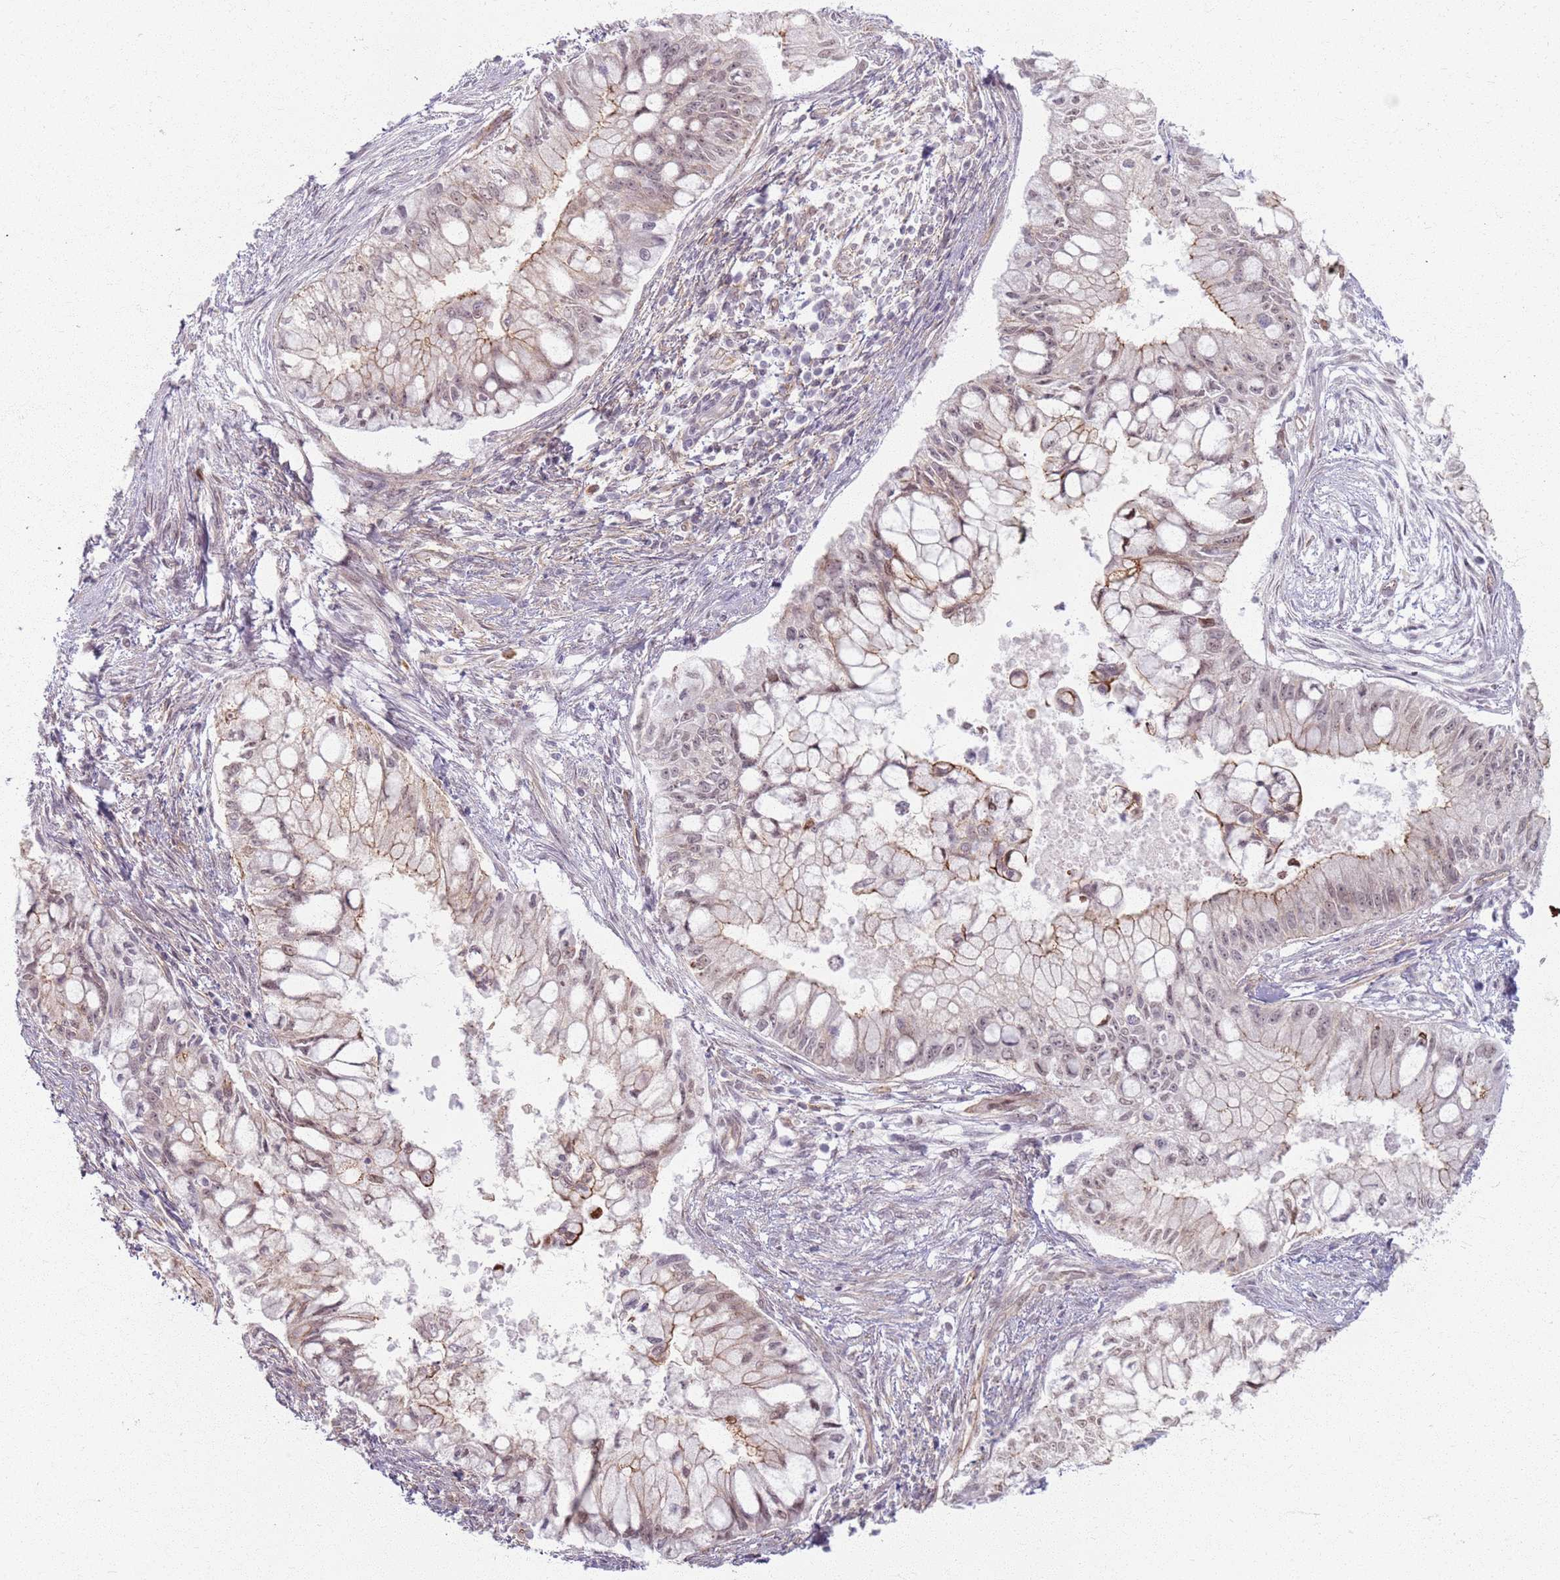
{"staining": {"intensity": "weak", "quantity": "25%-75%", "location": "cytoplasmic/membranous,nuclear"}, "tissue": "pancreatic cancer", "cell_type": "Tumor cells", "image_type": "cancer", "snomed": [{"axis": "morphology", "description": "Adenocarcinoma, NOS"}, {"axis": "topography", "description": "Pancreas"}], "caption": "Immunohistochemical staining of adenocarcinoma (pancreatic) demonstrates low levels of weak cytoplasmic/membranous and nuclear staining in approximately 25%-75% of tumor cells. (Brightfield microscopy of DAB IHC at high magnification).", "gene": "KCNA5", "patient": {"sex": "male", "age": 48}}